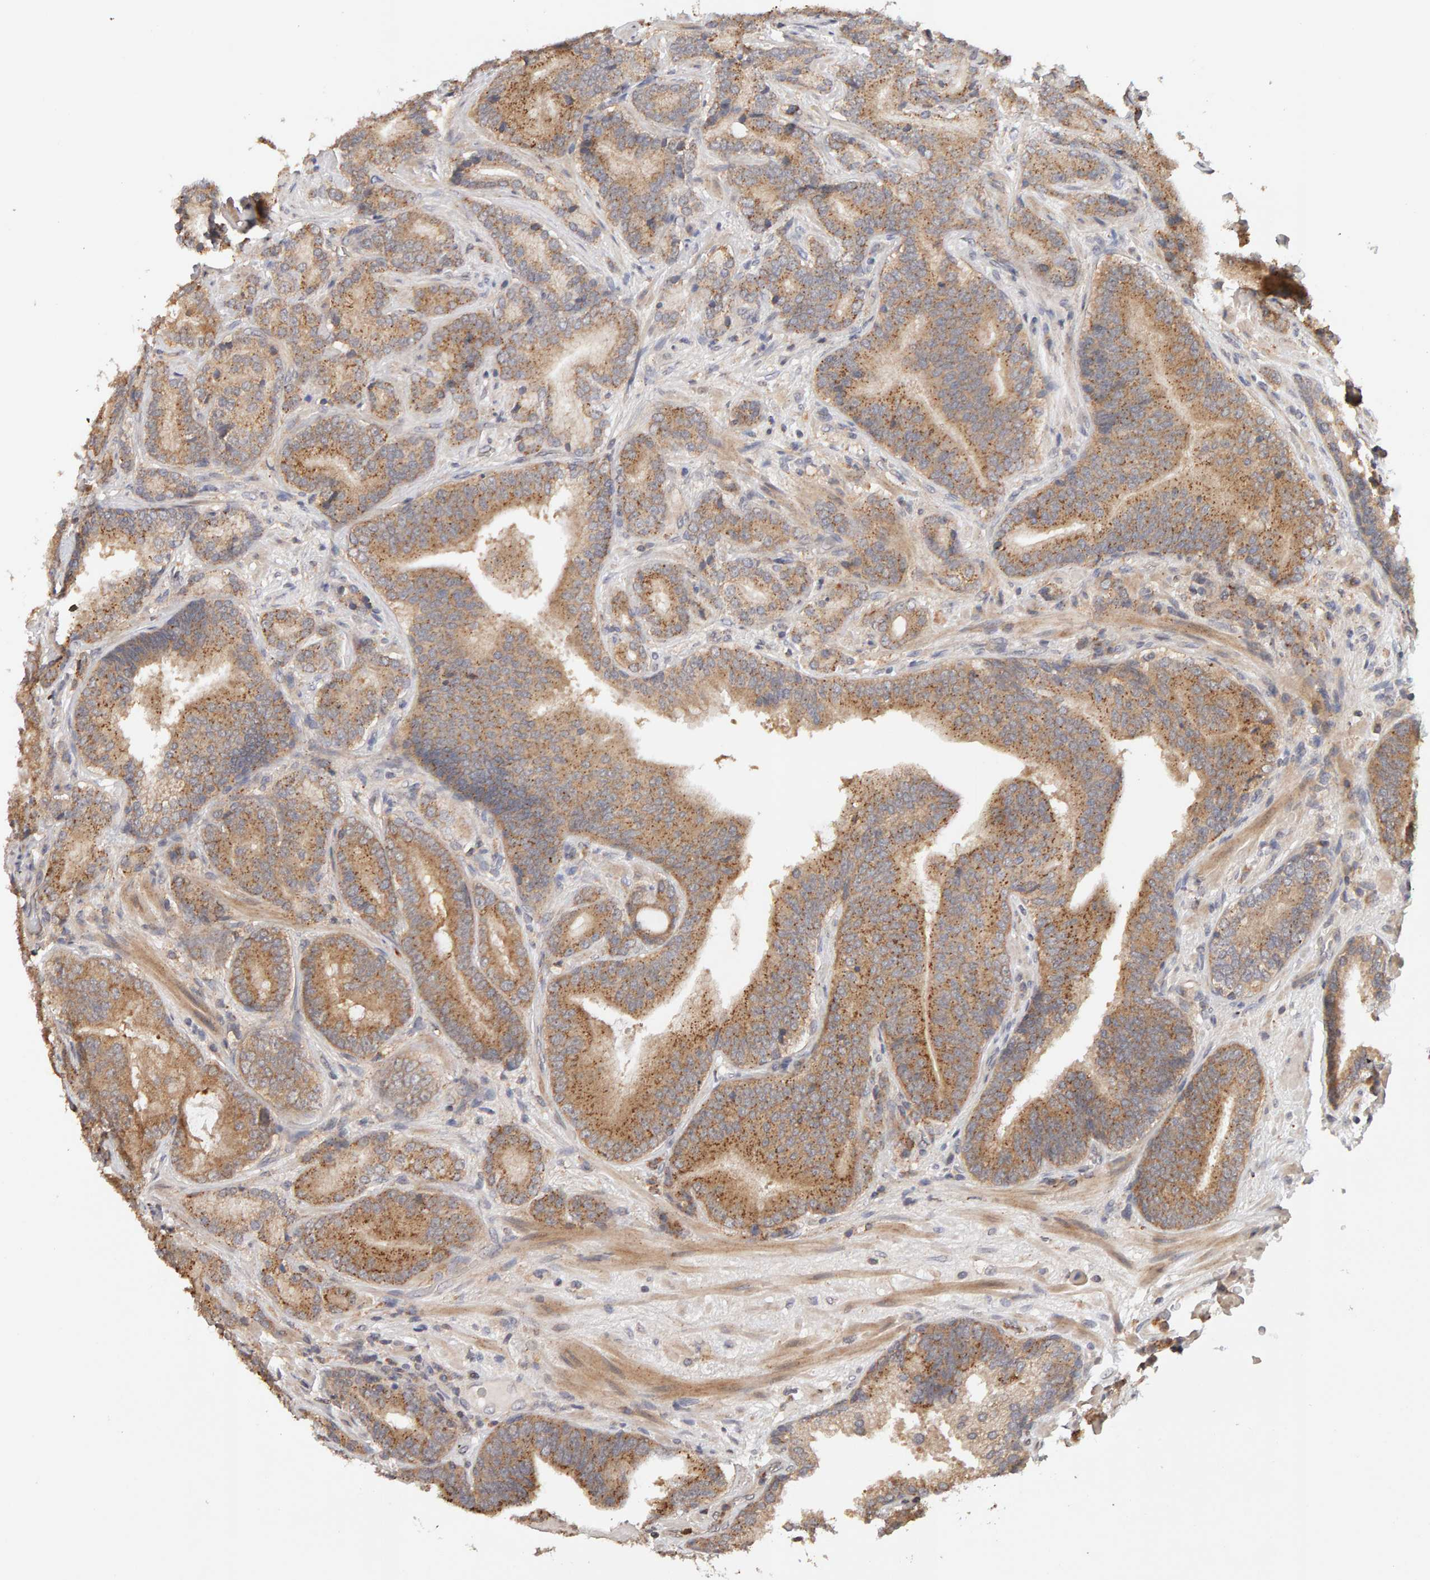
{"staining": {"intensity": "moderate", "quantity": ">75%", "location": "cytoplasmic/membranous"}, "tissue": "prostate cancer", "cell_type": "Tumor cells", "image_type": "cancer", "snomed": [{"axis": "morphology", "description": "Adenocarcinoma, High grade"}, {"axis": "topography", "description": "Prostate"}], "caption": "Protein expression by immunohistochemistry (IHC) shows moderate cytoplasmic/membranous expression in about >75% of tumor cells in prostate cancer (high-grade adenocarcinoma).", "gene": "DNAJC7", "patient": {"sex": "male", "age": 55}}